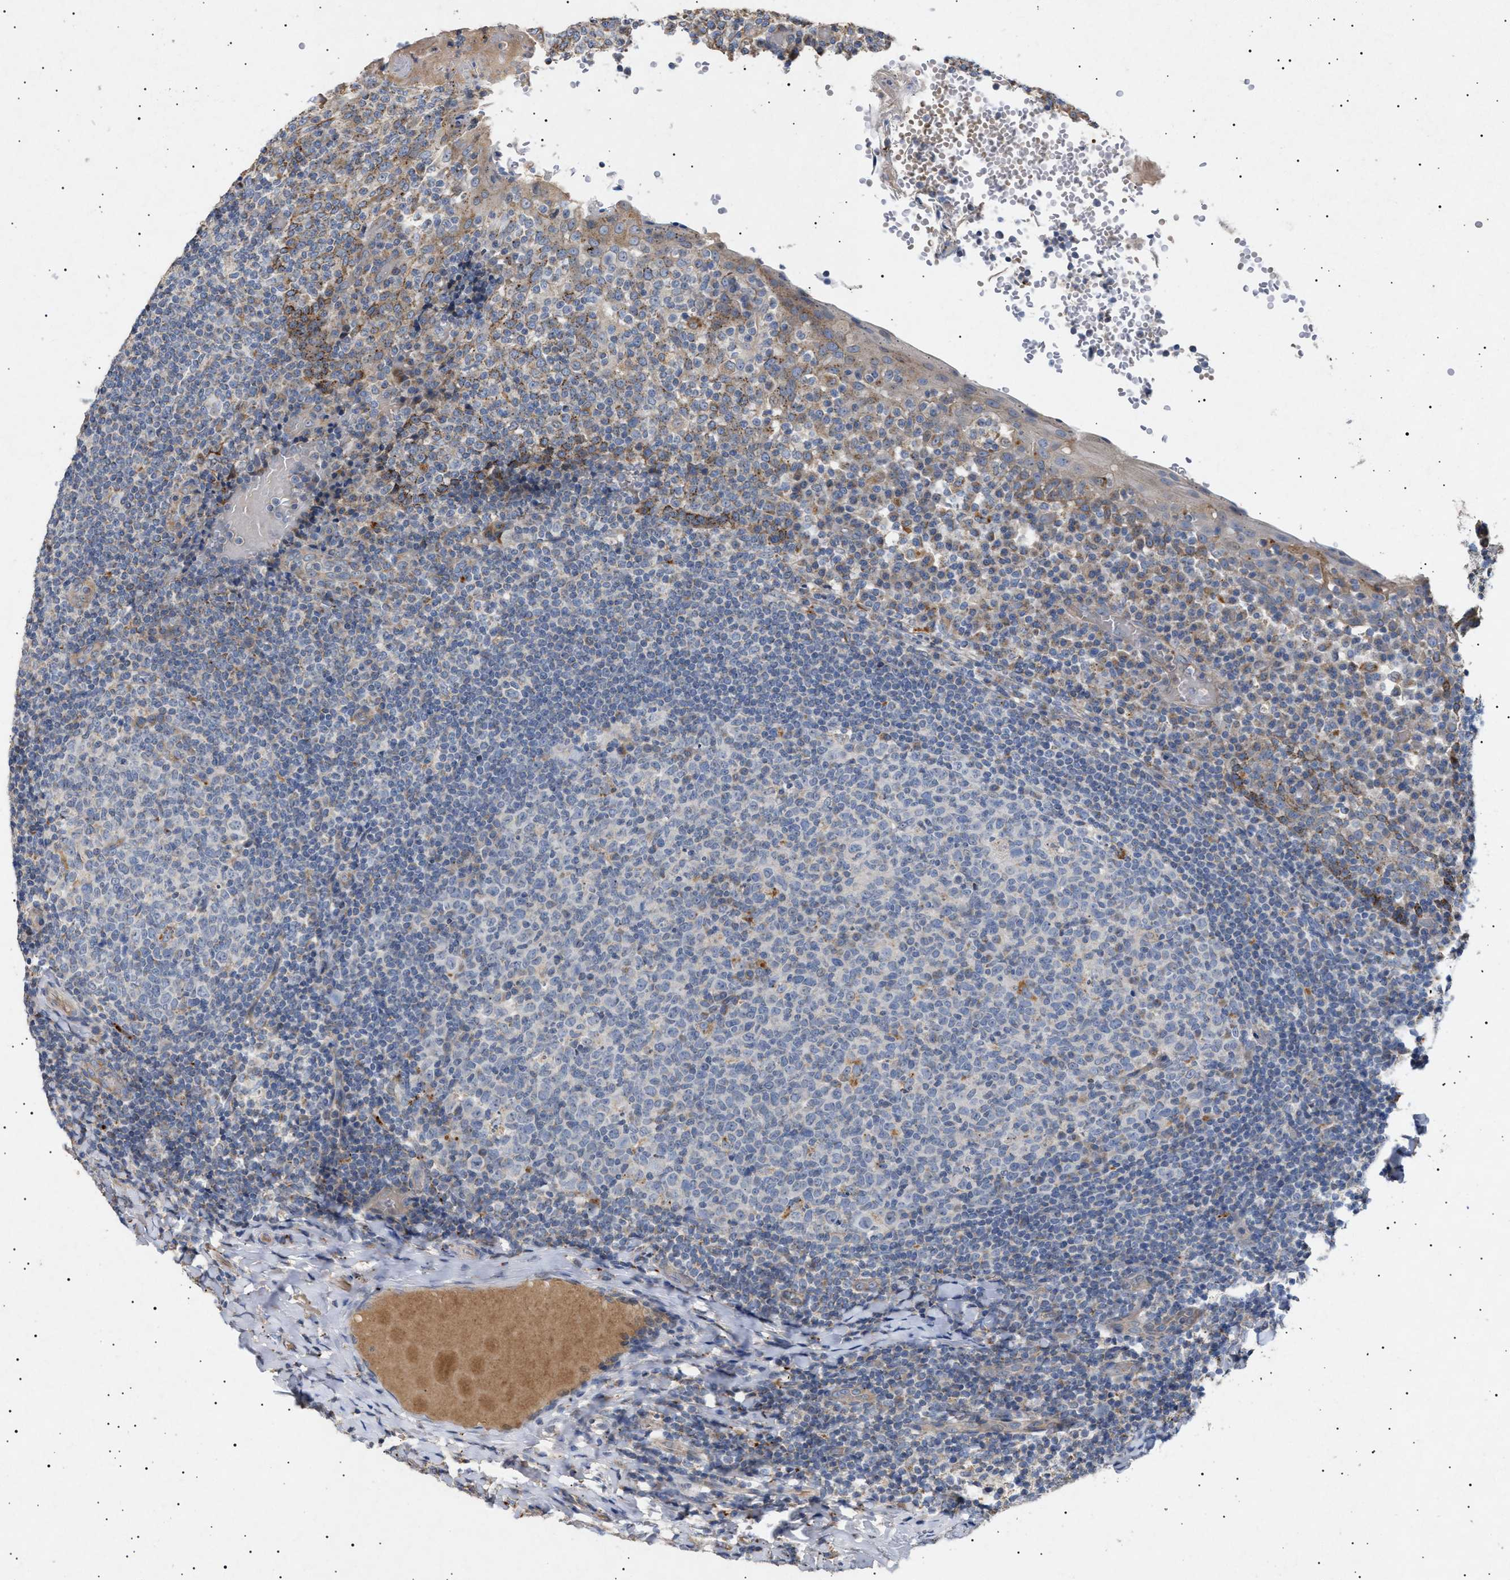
{"staining": {"intensity": "negative", "quantity": "none", "location": "none"}, "tissue": "tonsil", "cell_type": "Germinal center cells", "image_type": "normal", "snomed": [{"axis": "morphology", "description": "Normal tissue, NOS"}, {"axis": "topography", "description": "Tonsil"}], "caption": "A histopathology image of tonsil stained for a protein exhibits no brown staining in germinal center cells.", "gene": "SIRT5", "patient": {"sex": "female", "age": 19}}